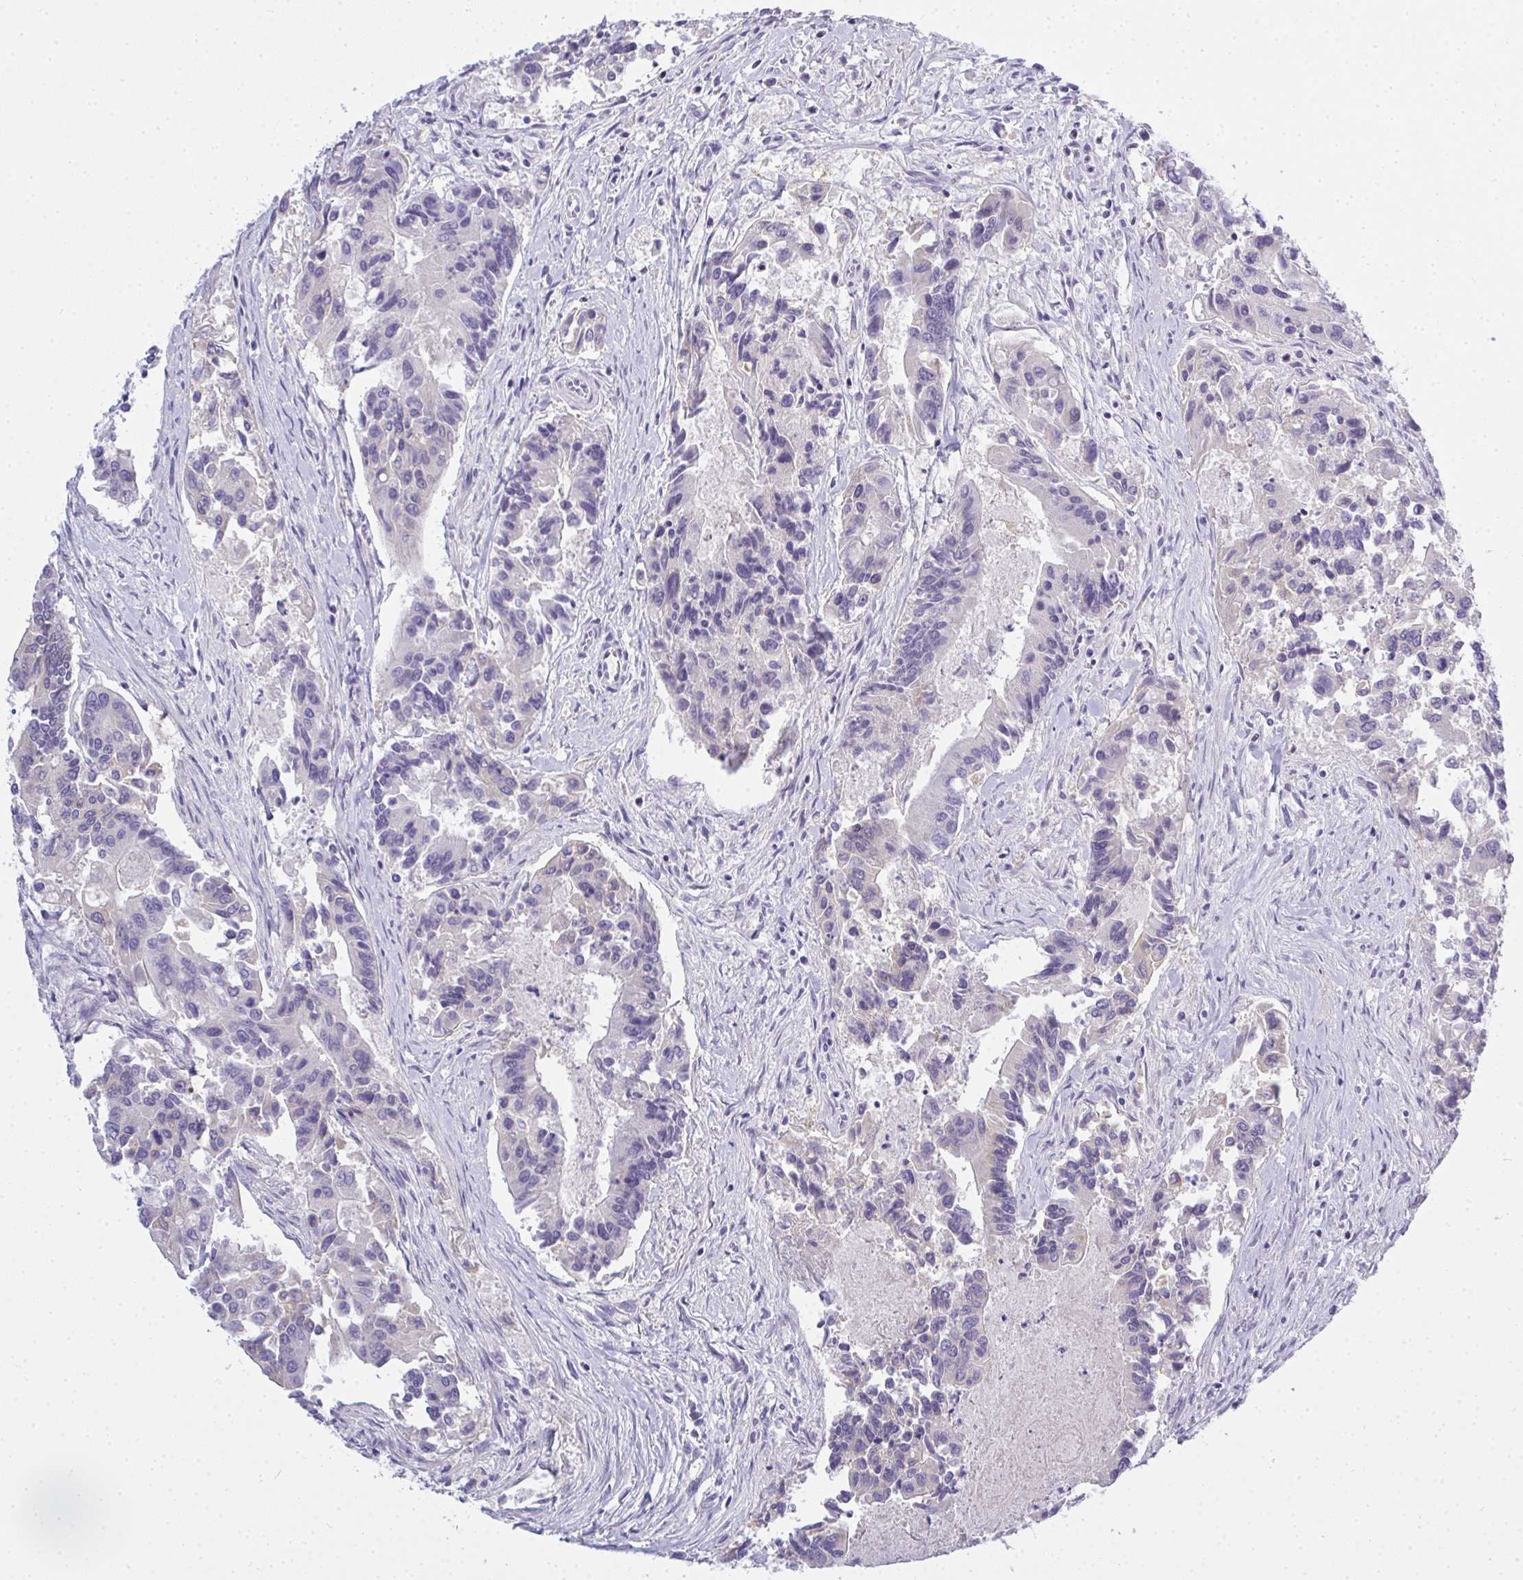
{"staining": {"intensity": "negative", "quantity": "none", "location": "none"}, "tissue": "colorectal cancer", "cell_type": "Tumor cells", "image_type": "cancer", "snomed": [{"axis": "morphology", "description": "Adenocarcinoma, NOS"}, {"axis": "topography", "description": "Colon"}], "caption": "This is an immunohistochemistry image of human adenocarcinoma (colorectal). There is no staining in tumor cells.", "gene": "GSDMB", "patient": {"sex": "female", "age": 67}}